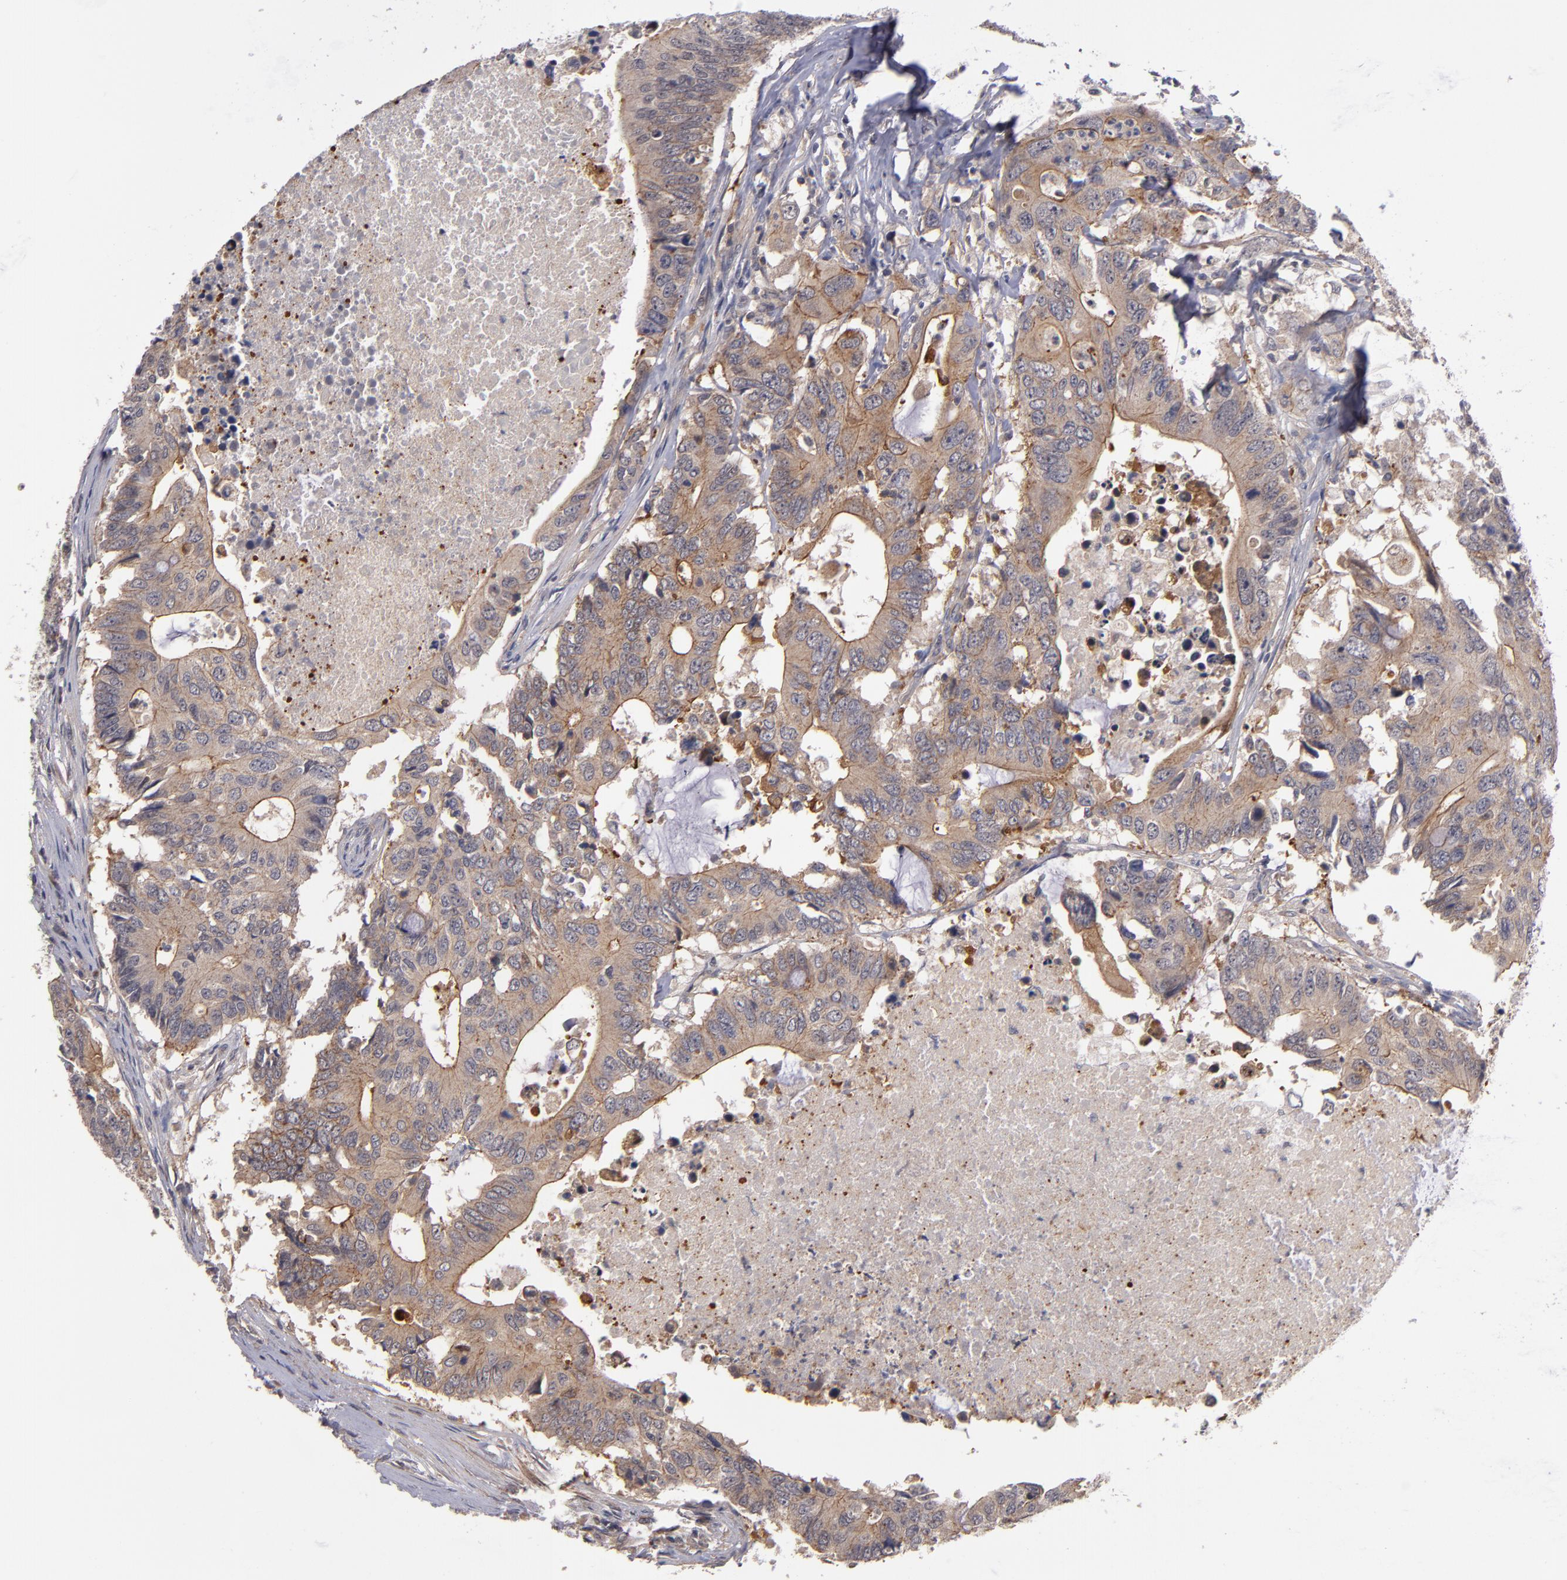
{"staining": {"intensity": "weak", "quantity": ">75%", "location": "cytoplasmic/membranous"}, "tissue": "colorectal cancer", "cell_type": "Tumor cells", "image_type": "cancer", "snomed": [{"axis": "morphology", "description": "Adenocarcinoma, NOS"}, {"axis": "topography", "description": "Colon"}], "caption": "Immunohistochemistry photomicrograph of human adenocarcinoma (colorectal) stained for a protein (brown), which demonstrates low levels of weak cytoplasmic/membranous positivity in approximately >75% of tumor cells.", "gene": "CTSO", "patient": {"sex": "male", "age": 71}}